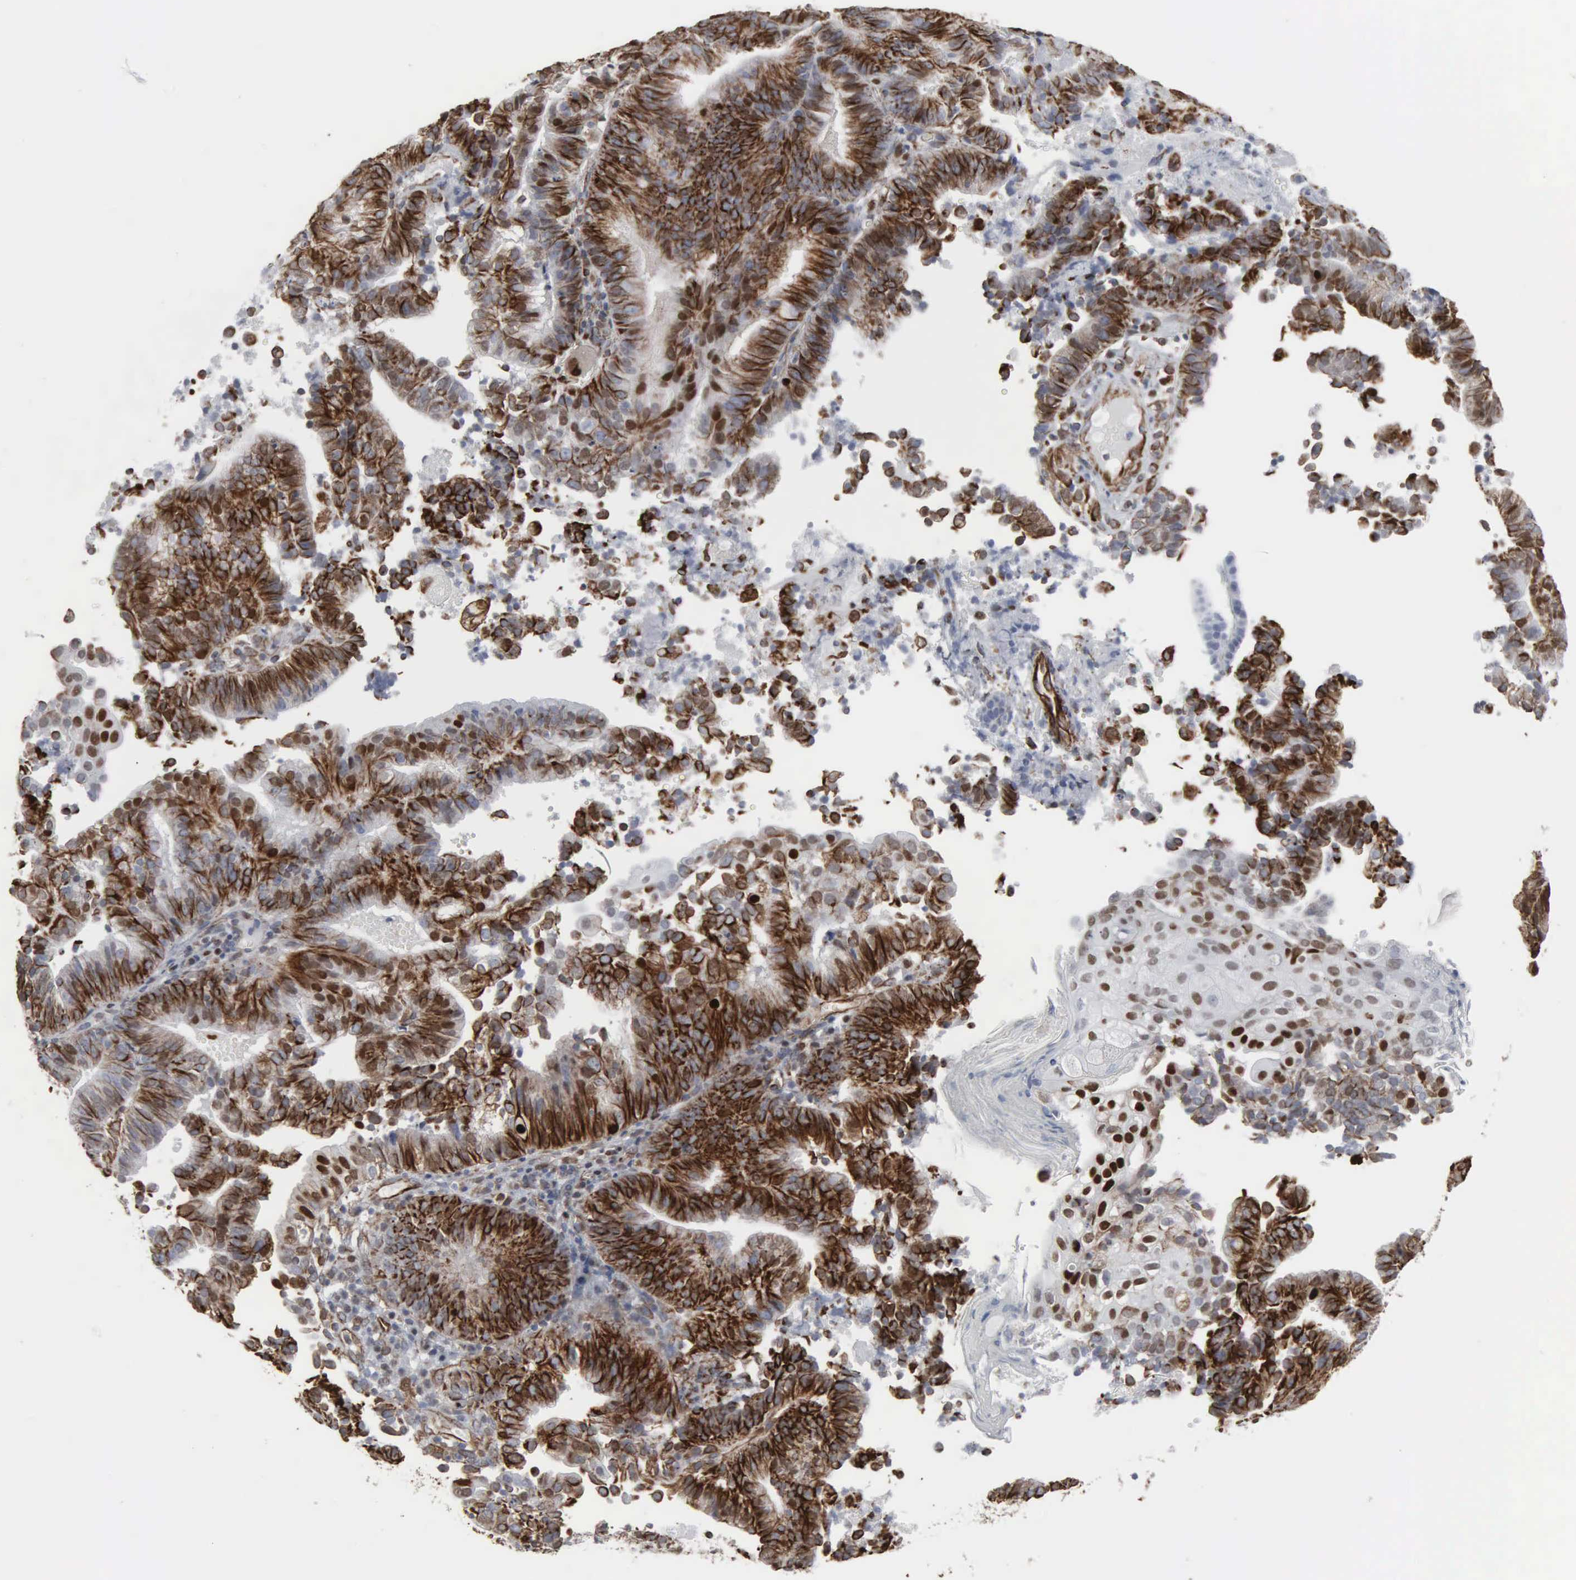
{"staining": {"intensity": "strong", "quantity": ">75%", "location": "cytoplasmic/membranous,nuclear"}, "tissue": "cervical cancer", "cell_type": "Tumor cells", "image_type": "cancer", "snomed": [{"axis": "morphology", "description": "Adenocarcinoma, NOS"}, {"axis": "topography", "description": "Cervix"}], "caption": "Immunohistochemical staining of cervical cancer (adenocarcinoma) displays strong cytoplasmic/membranous and nuclear protein expression in about >75% of tumor cells. The staining was performed using DAB (3,3'-diaminobenzidine), with brown indicating positive protein expression. Nuclei are stained blue with hematoxylin.", "gene": "CCNE1", "patient": {"sex": "female", "age": 60}}